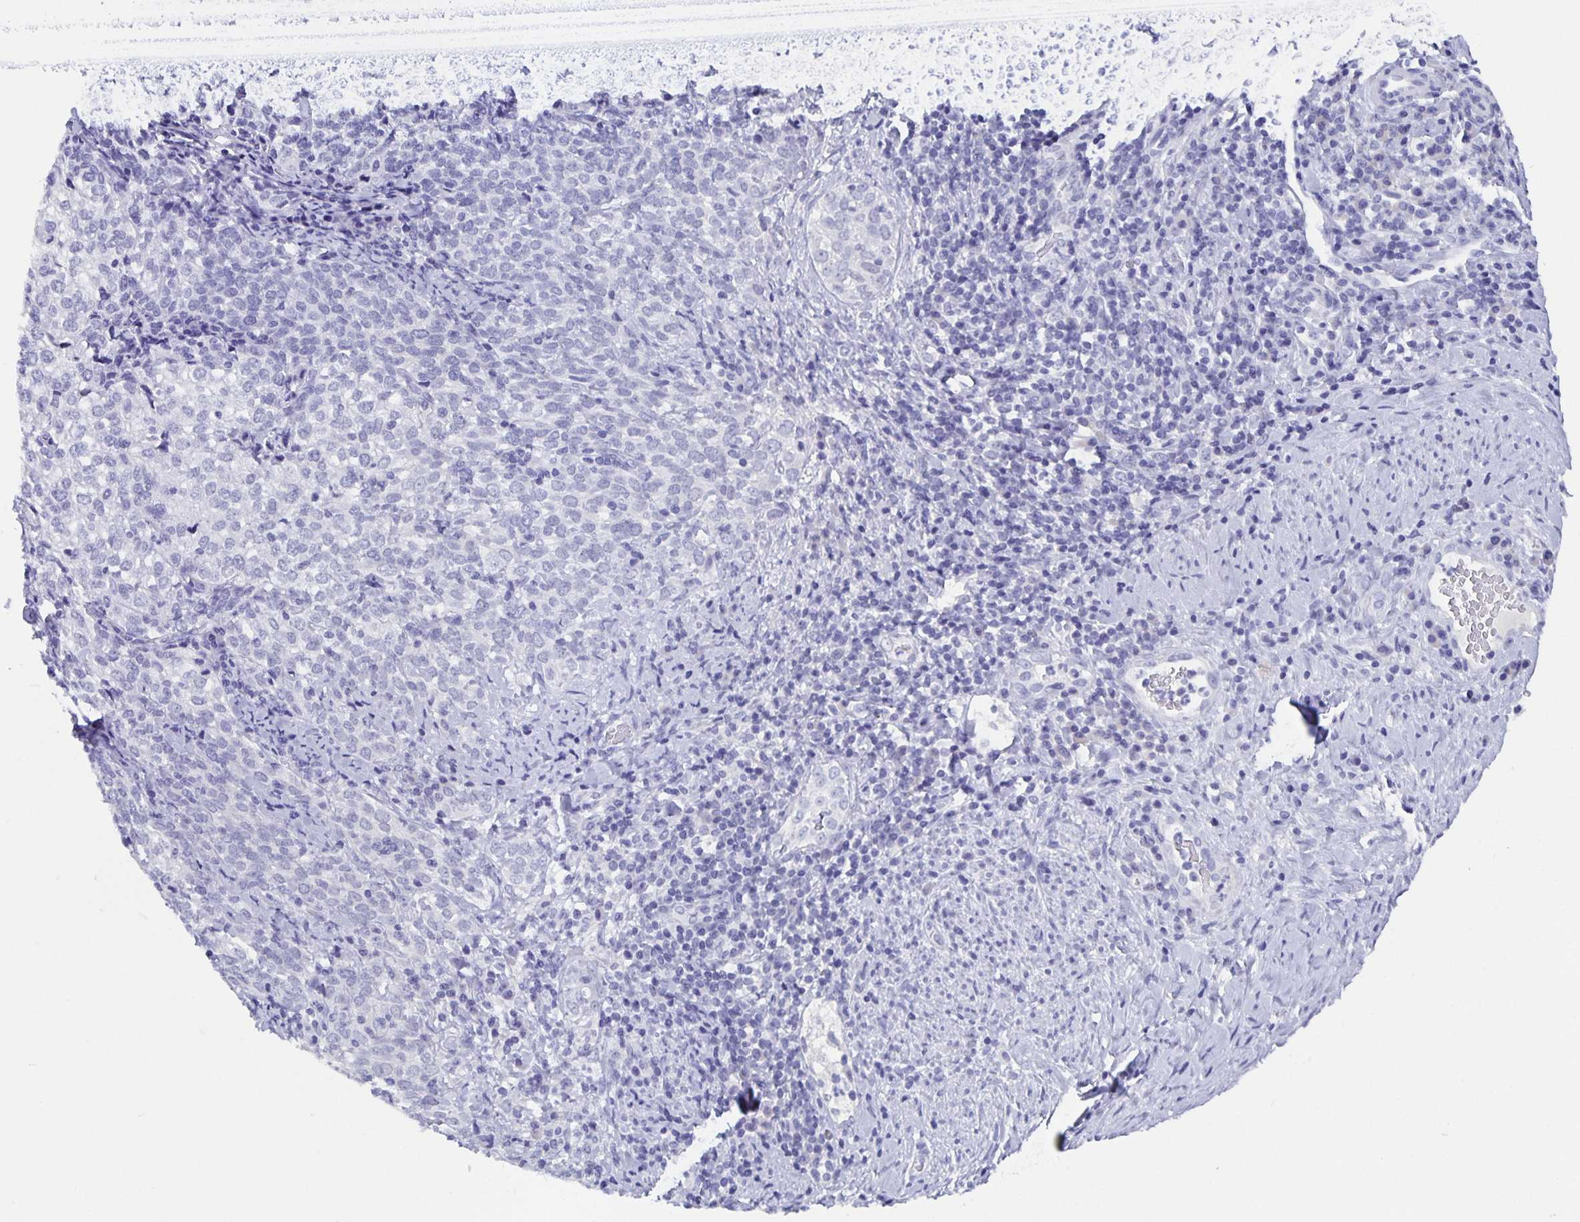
{"staining": {"intensity": "negative", "quantity": "none", "location": "none"}, "tissue": "cervical cancer", "cell_type": "Tumor cells", "image_type": "cancer", "snomed": [{"axis": "morphology", "description": "Normal tissue, NOS"}, {"axis": "morphology", "description": "Squamous cell carcinoma, NOS"}, {"axis": "topography", "description": "Vagina"}, {"axis": "topography", "description": "Cervix"}], "caption": "Cervical squamous cell carcinoma stained for a protein using immunohistochemistry (IHC) exhibits no expression tumor cells.", "gene": "ODF3B", "patient": {"sex": "female", "age": 45}}